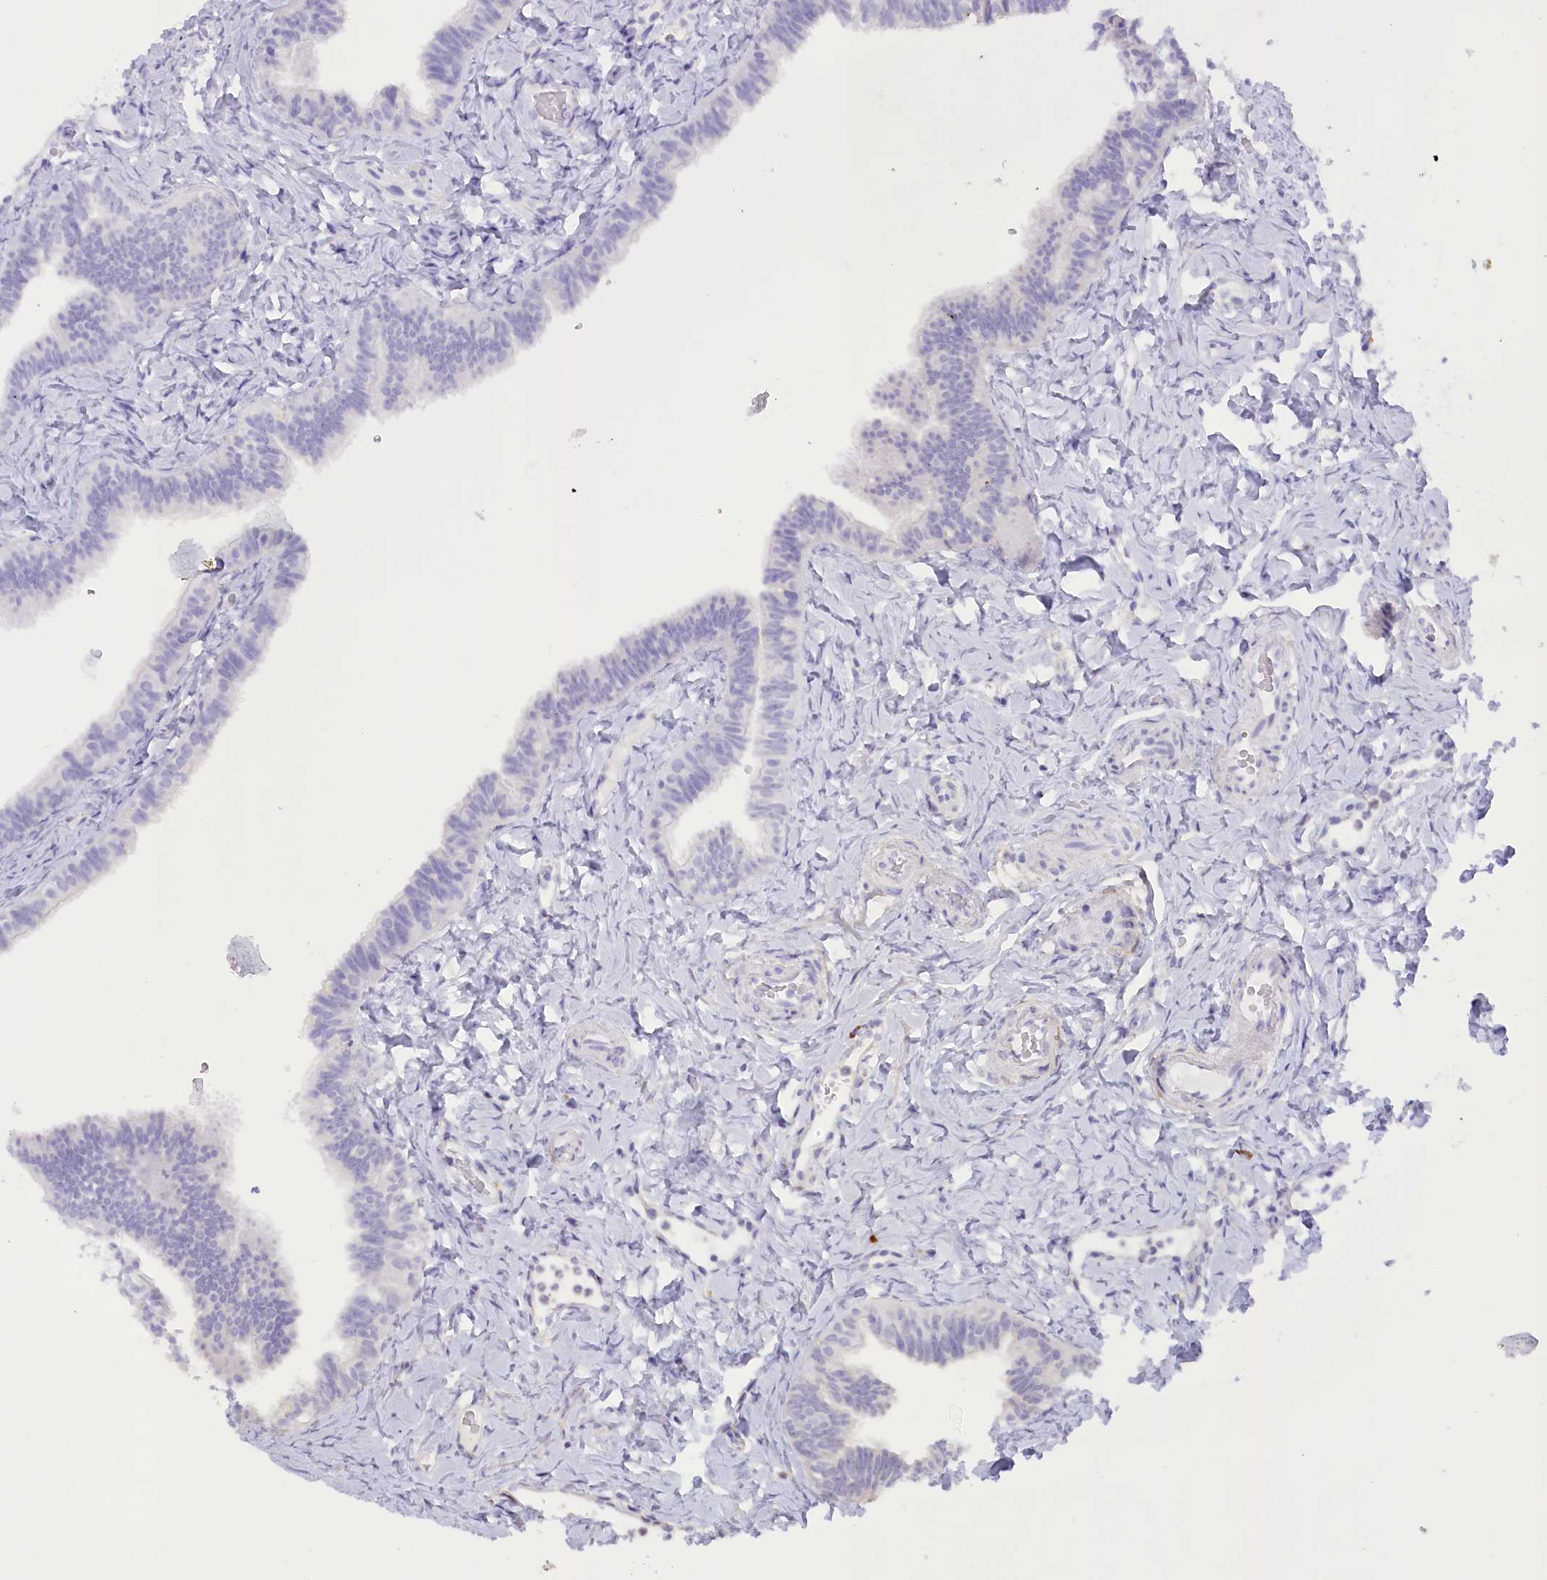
{"staining": {"intensity": "negative", "quantity": "none", "location": "none"}, "tissue": "fallopian tube", "cell_type": "Glandular cells", "image_type": "normal", "snomed": [{"axis": "morphology", "description": "Normal tissue, NOS"}, {"axis": "topography", "description": "Fallopian tube"}], "caption": "Protein analysis of normal fallopian tube demonstrates no significant positivity in glandular cells.", "gene": "NCKAP5", "patient": {"sex": "female", "age": 65}}